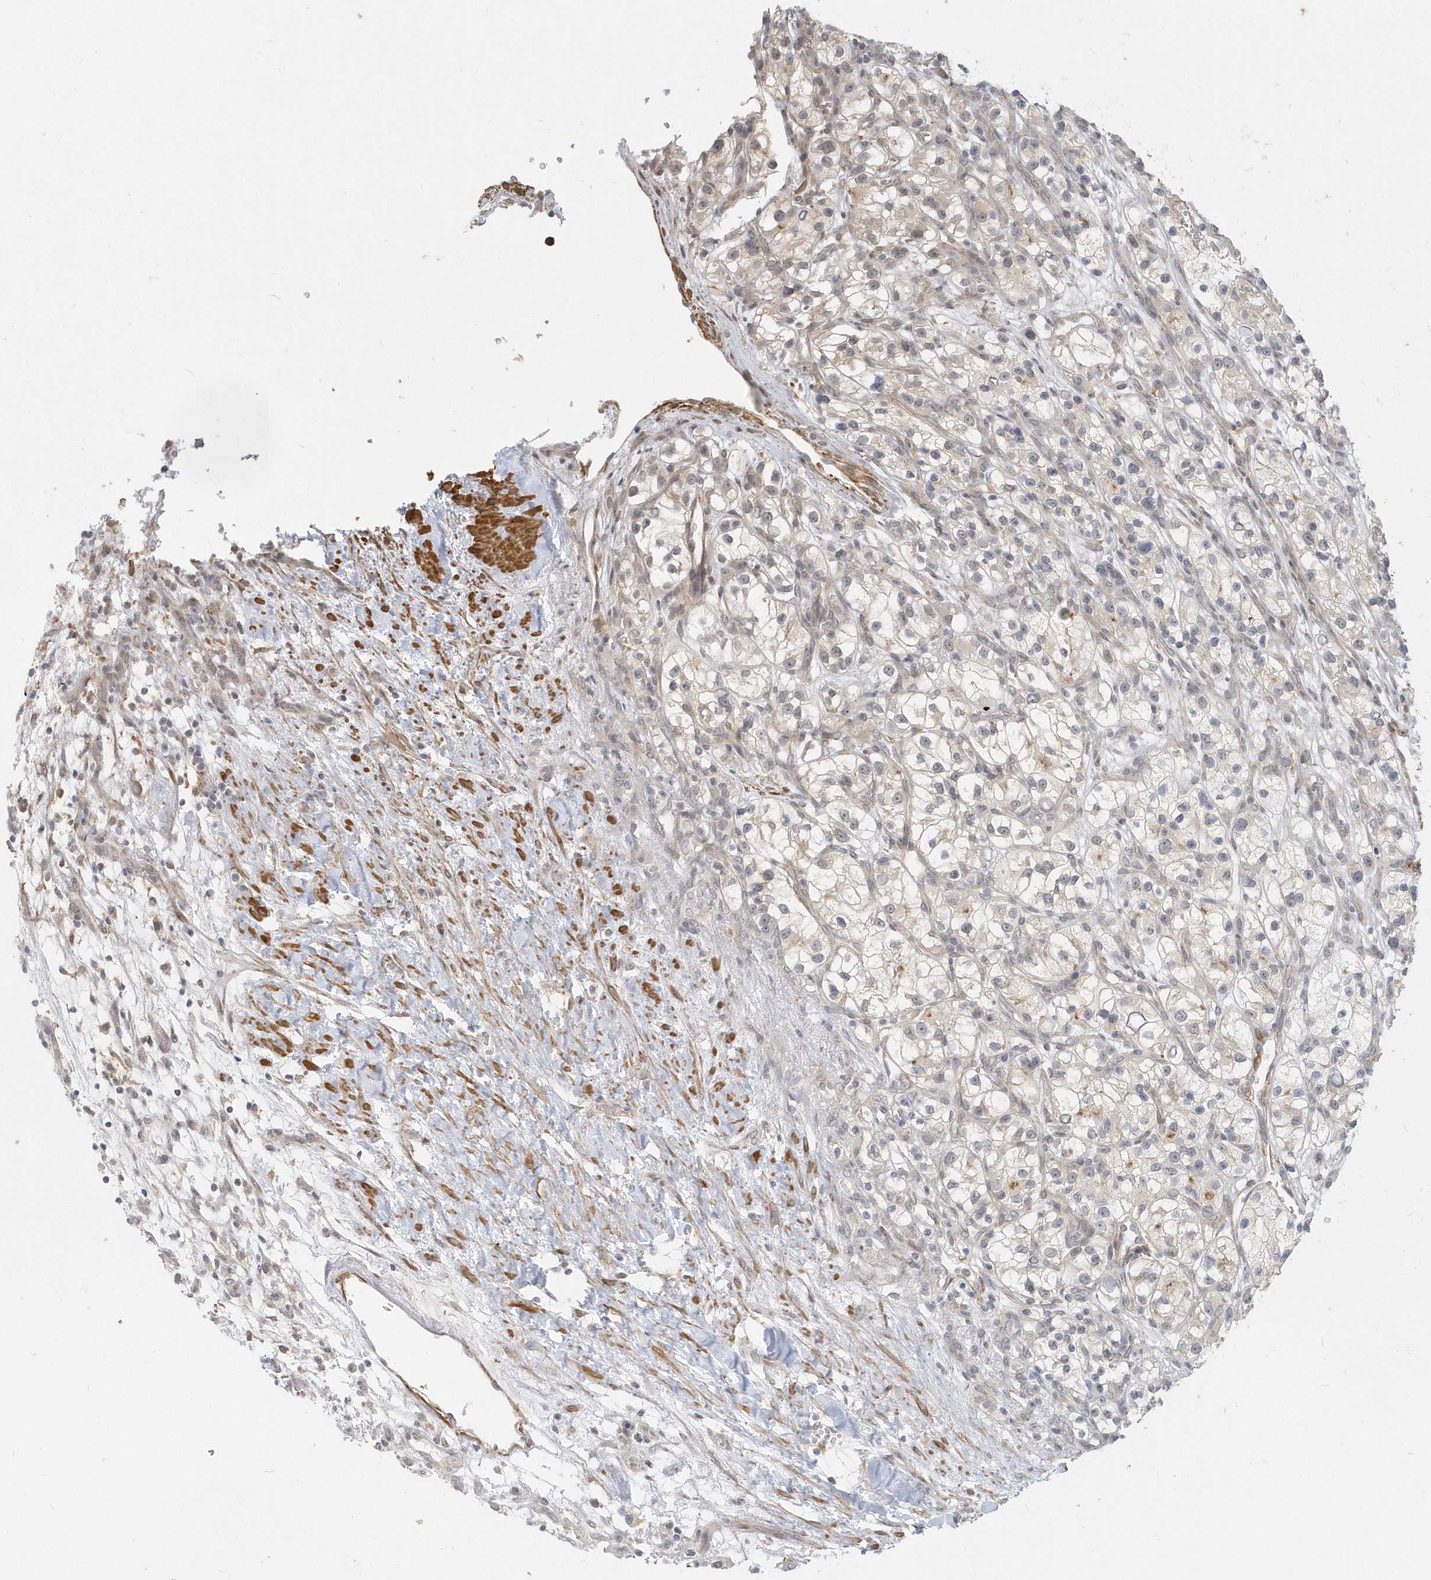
{"staining": {"intensity": "negative", "quantity": "none", "location": "none"}, "tissue": "renal cancer", "cell_type": "Tumor cells", "image_type": "cancer", "snomed": [{"axis": "morphology", "description": "Adenocarcinoma, NOS"}, {"axis": "topography", "description": "Kidney"}], "caption": "This photomicrograph is of renal cancer (adenocarcinoma) stained with immunohistochemistry to label a protein in brown with the nuclei are counter-stained blue. There is no staining in tumor cells.", "gene": "NAPB", "patient": {"sex": "female", "age": 57}}